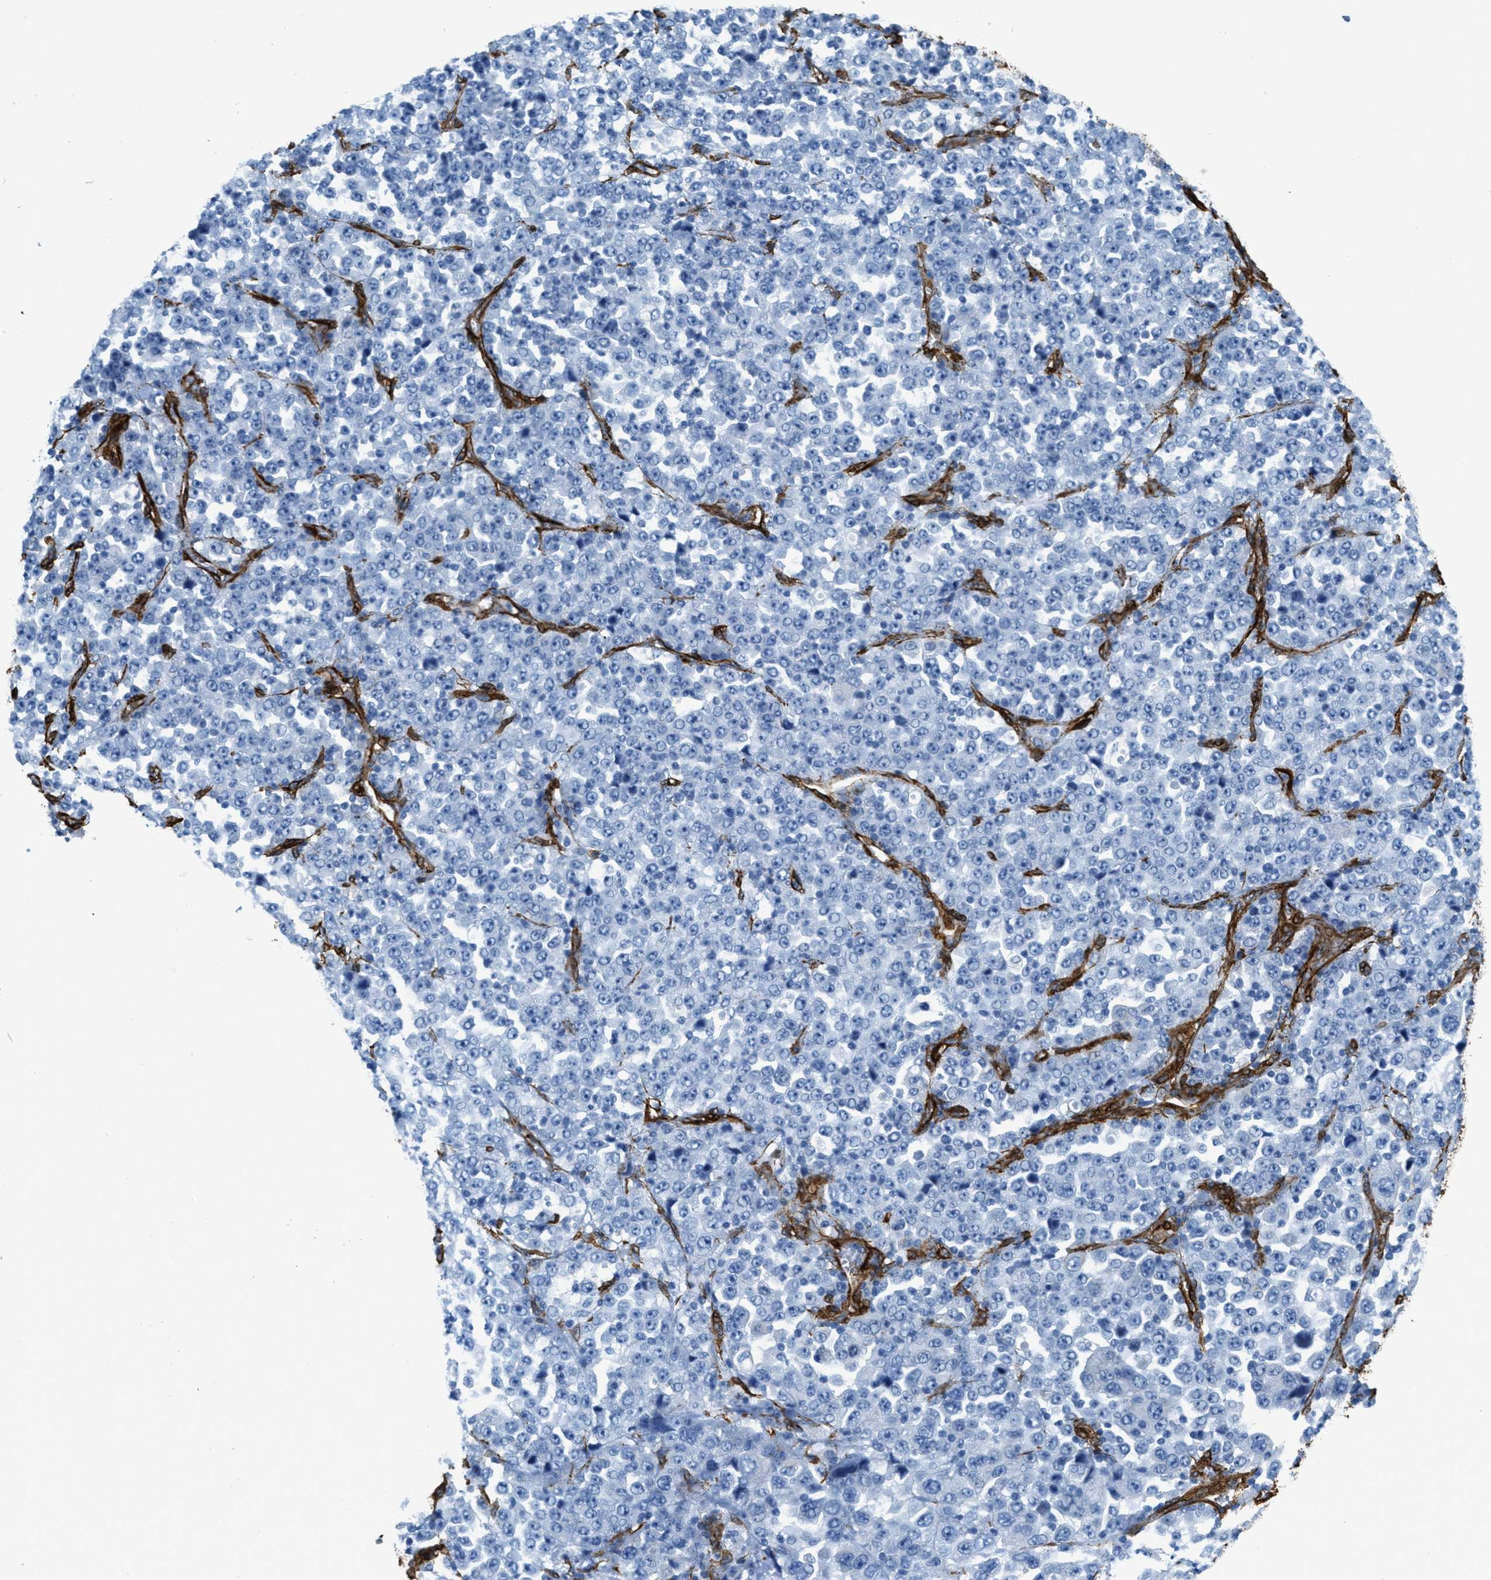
{"staining": {"intensity": "negative", "quantity": "none", "location": "none"}, "tissue": "stomach cancer", "cell_type": "Tumor cells", "image_type": "cancer", "snomed": [{"axis": "morphology", "description": "Normal tissue, NOS"}, {"axis": "morphology", "description": "Adenocarcinoma, NOS"}, {"axis": "topography", "description": "Stomach, upper"}, {"axis": "topography", "description": "Stomach"}], "caption": "Stomach cancer (adenocarcinoma) stained for a protein using immunohistochemistry shows no staining tumor cells.", "gene": "CALD1", "patient": {"sex": "male", "age": 59}}